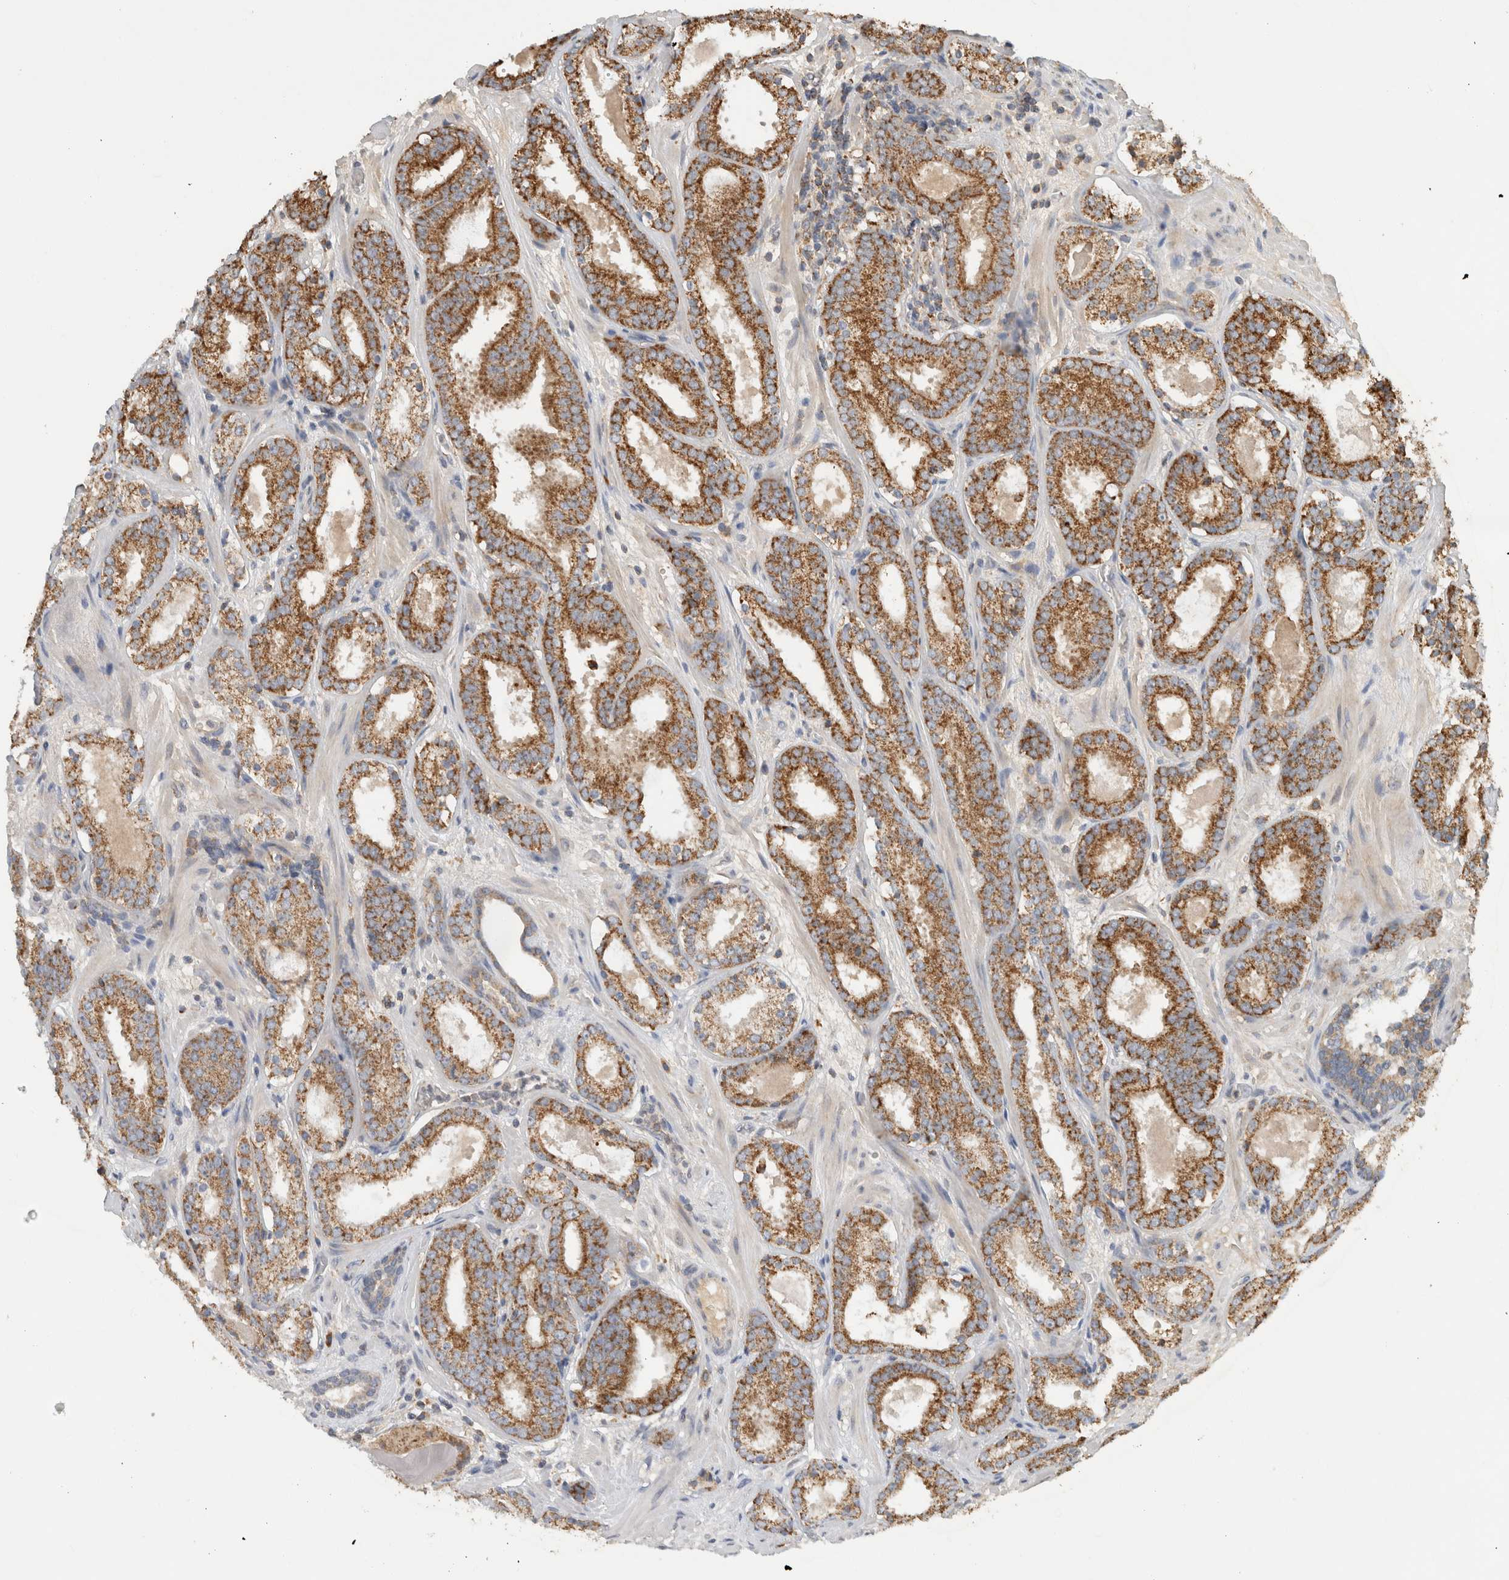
{"staining": {"intensity": "strong", "quantity": ">75%", "location": "cytoplasmic/membranous"}, "tissue": "prostate cancer", "cell_type": "Tumor cells", "image_type": "cancer", "snomed": [{"axis": "morphology", "description": "Adenocarcinoma, Low grade"}, {"axis": "topography", "description": "Prostate"}], "caption": "Immunohistochemistry (IHC) of human low-grade adenocarcinoma (prostate) shows high levels of strong cytoplasmic/membranous expression in about >75% of tumor cells.", "gene": "AMPD1", "patient": {"sex": "male", "age": 69}}